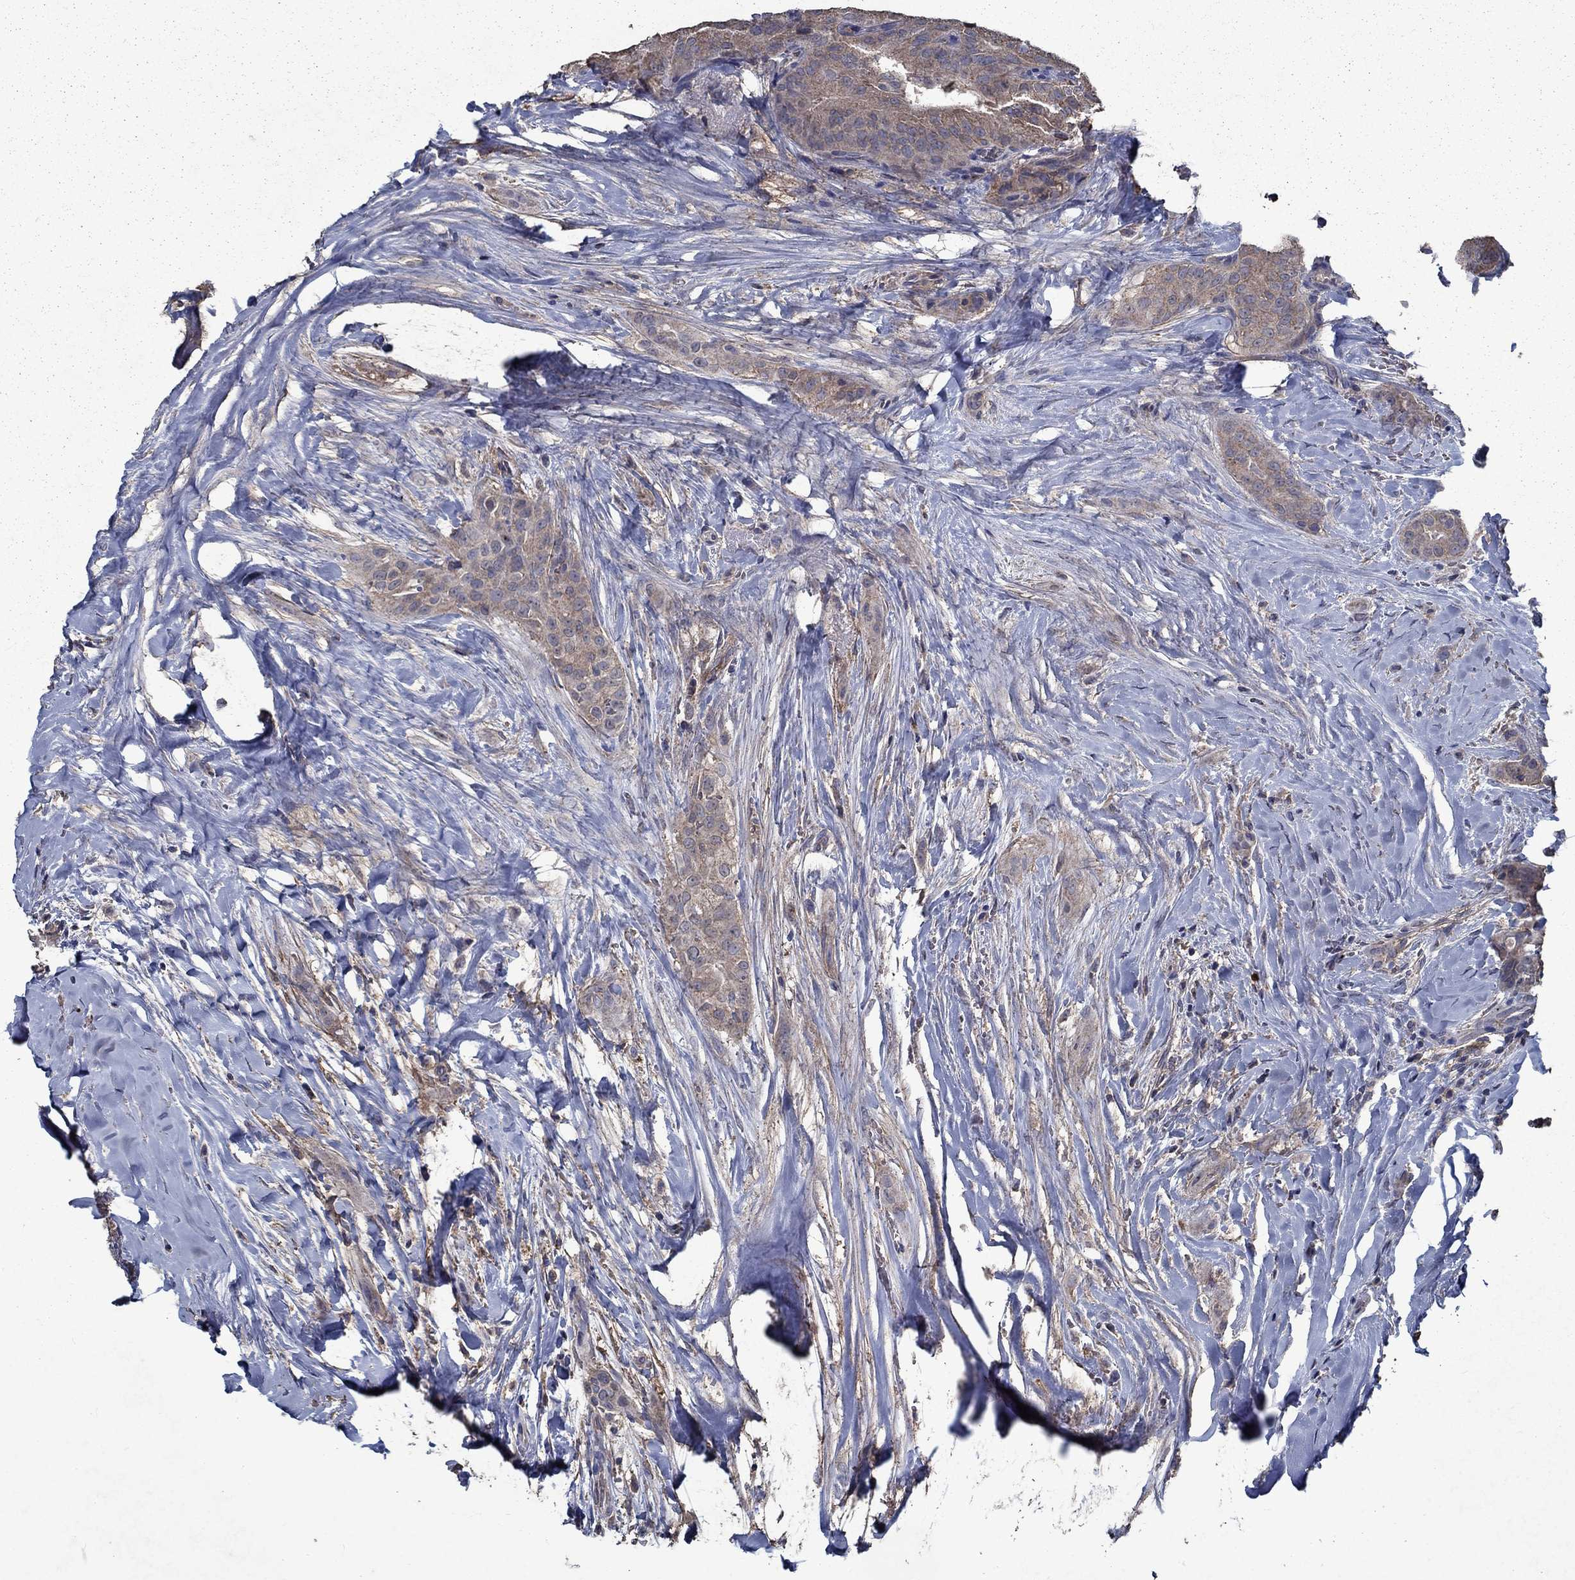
{"staining": {"intensity": "weak", "quantity": ">75%", "location": "cytoplasmic/membranous"}, "tissue": "thyroid cancer", "cell_type": "Tumor cells", "image_type": "cancer", "snomed": [{"axis": "morphology", "description": "Papillary adenocarcinoma, NOS"}, {"axis": "topography", "description": "Thyroid gland"}], "caption": "The photomicrograph displays a brown stain indicating the presence of a protein in the cytoplasmic/membranous of tumor cells in thyroid cancer. (DAB (3,3'-diaminobenzidine) IHC with brightfield microscopy, high magnification).", "gene": "SLC44A1", "patient": {"sex": "male", "age": 61}}